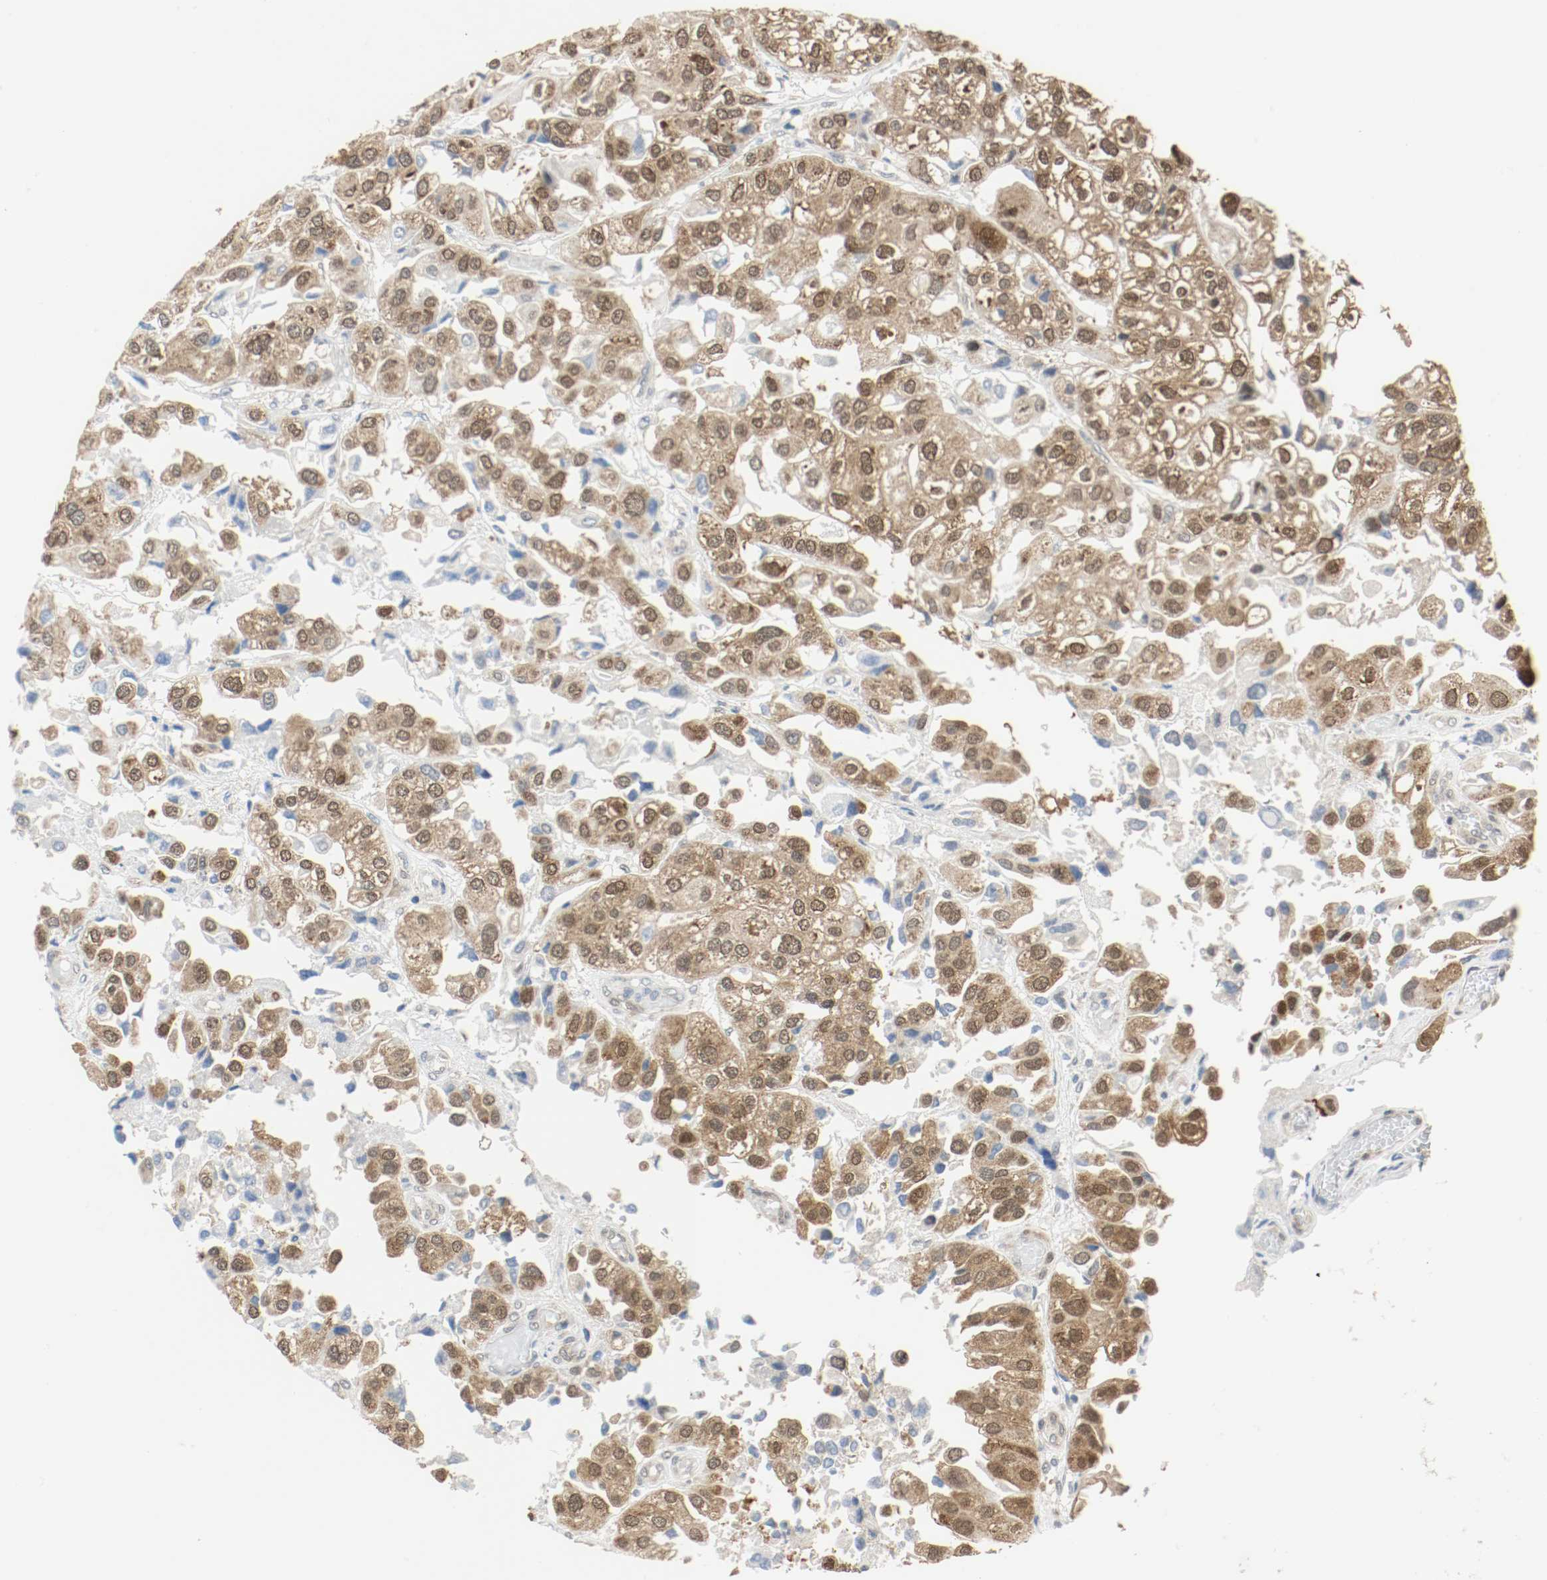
{"staining": {"intensity": "moderate", "quantity": ">75%", "location": "cytoplasmic/membranous,nuclear"}, "tissue": "urothelial cancer", "cell_type": "Tumor cells", "image_type": "cancer", "snomed": [{"axis": "morphology", "description": "Urothelial carcinoma, High grade"}, {"axis": "topography", "description": "Urinary bladder"}], "caption": "Tumor cells exhibit medium levels of moderate cytoplasmic/membranous and nuclear expression in approximately >75% of cells in high-grade urothelial carcinoma.", "gene": "PPME1", "patient": {"sex": "female", "age": 64}}